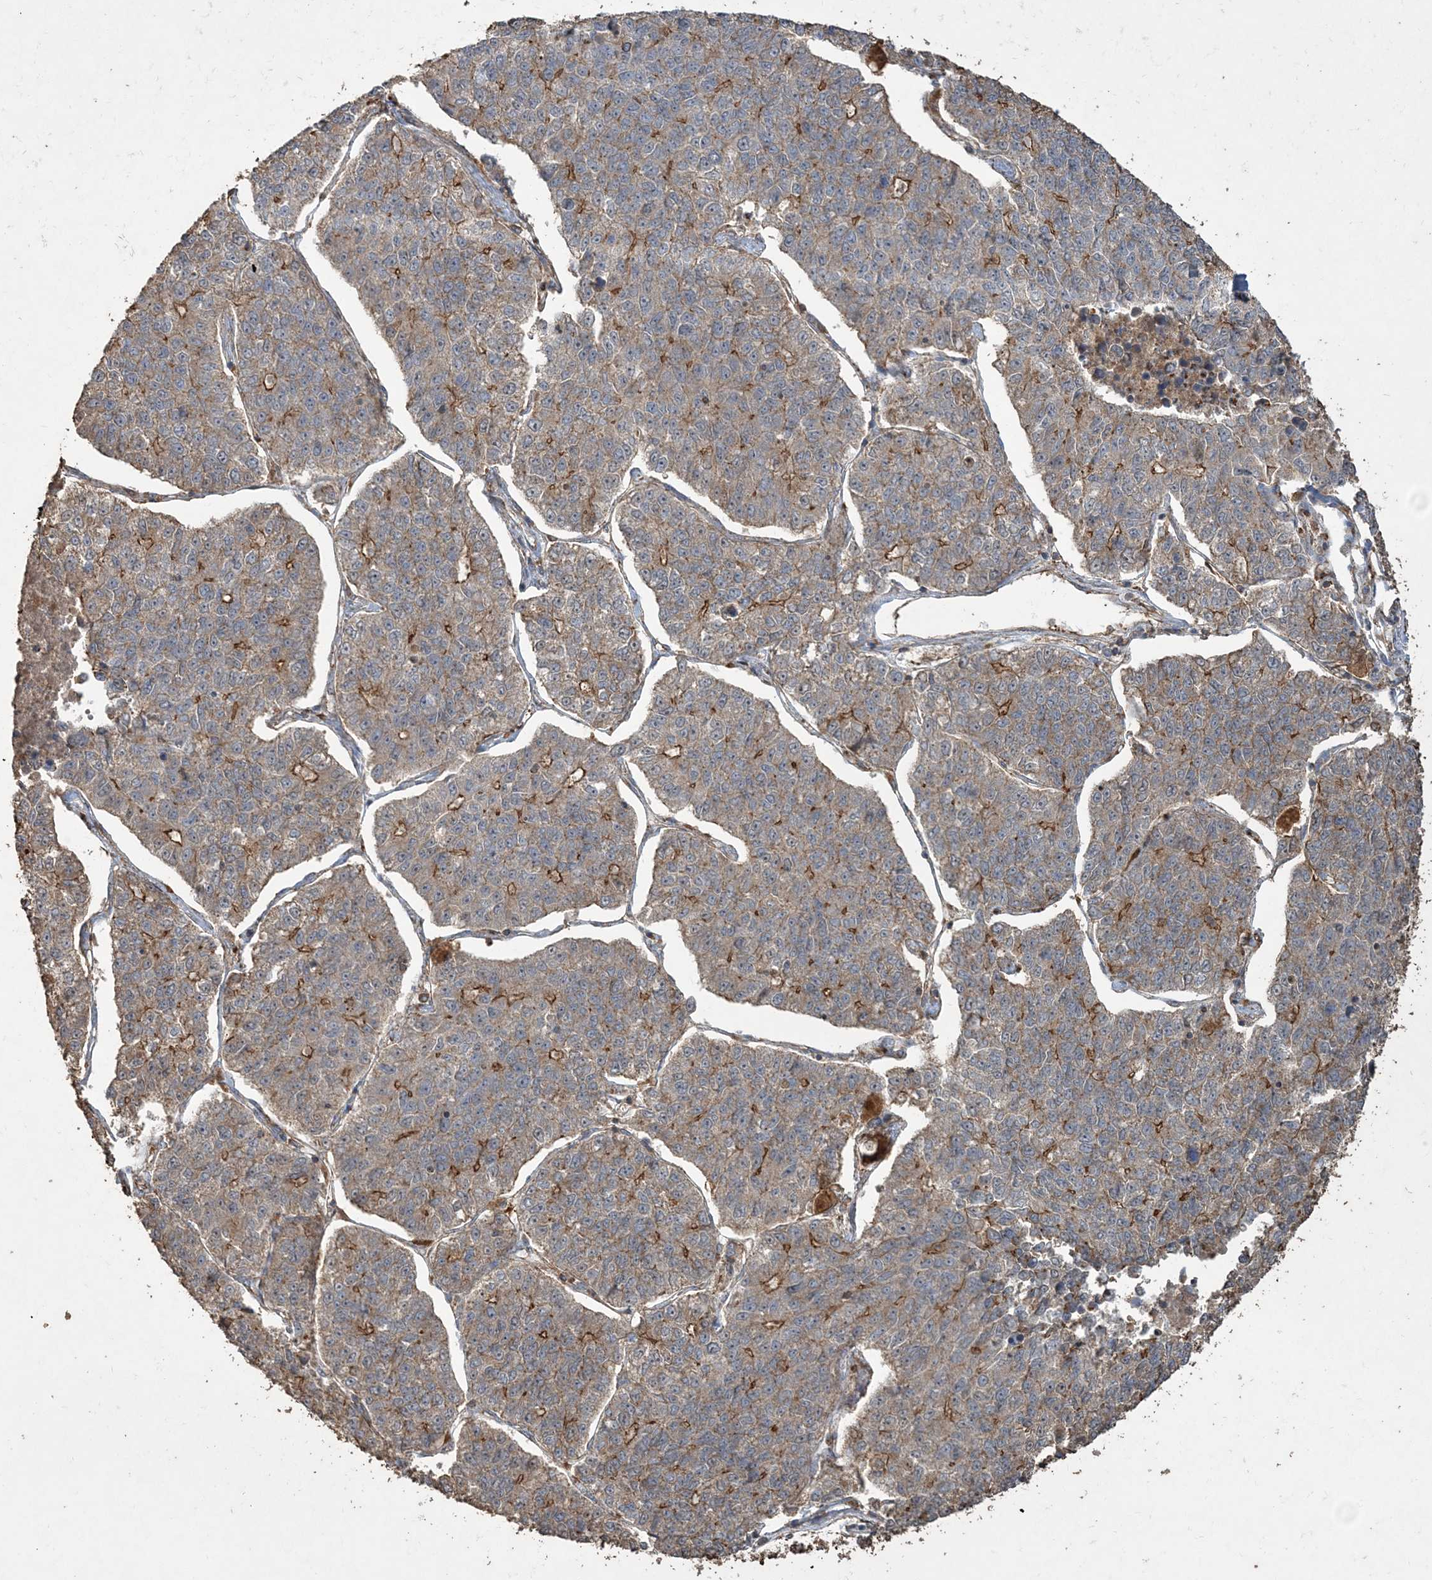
{"staining": {"intensity": "weak", "quantity": "<25%", "location": "cytoplasmic/membranous"}, "tissue": "lung cancer", "cell_type": "Tumor cells", "image_type": "cancer", "snomed": [{"axis": "morphology", "description": "Adenocarcinoma, NOS"}, {"axis": "topography", "description": "Lung"}], "caption": "DAB immunohistochemical staining of adenocarcinoma (lung) demonstrates no significant positivity in tumor cells.", "gene": "TTC7A", "patient": {"sex": "male", "age": 49}}